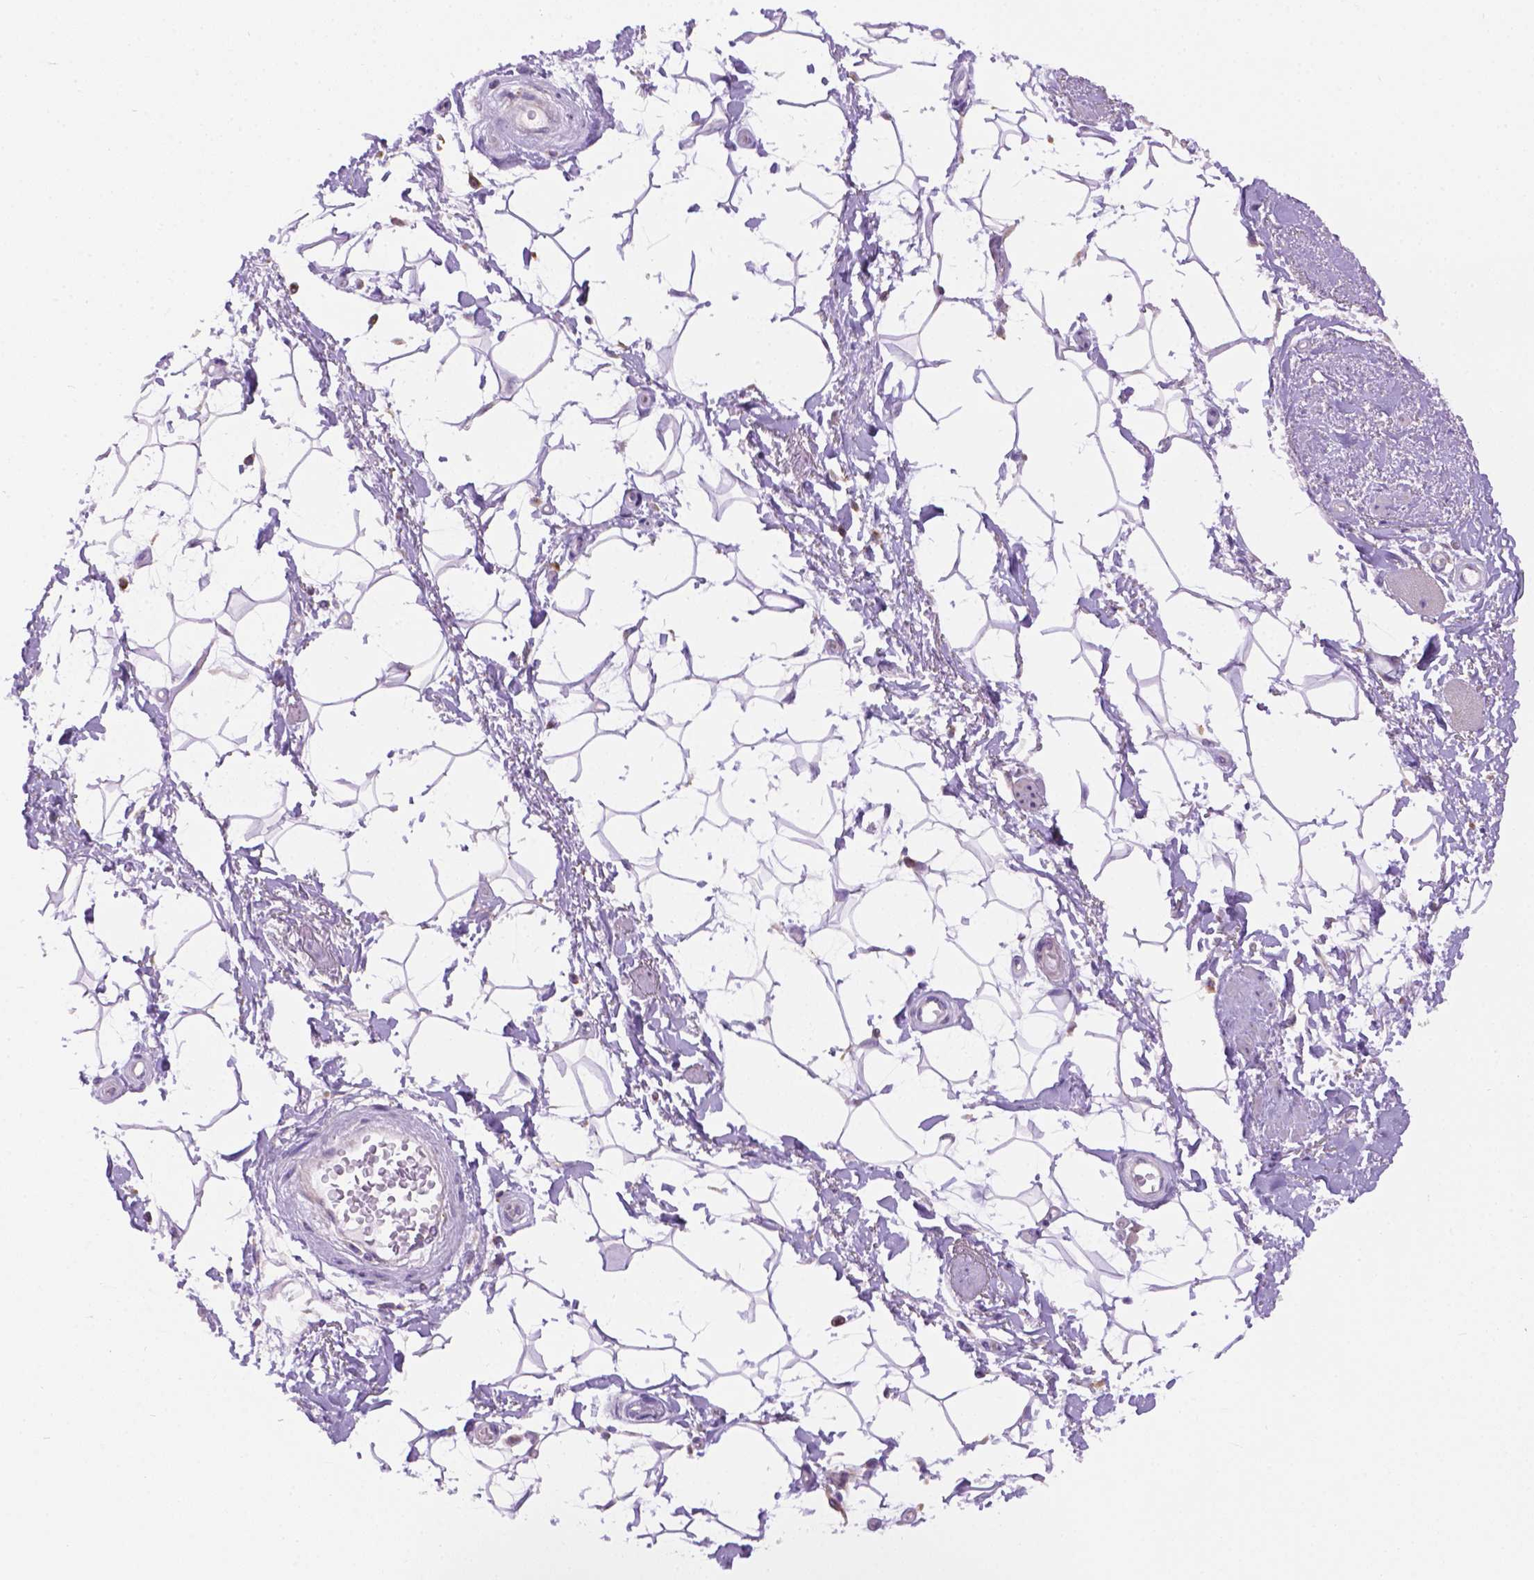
{"staining": {"intensity": "negative", "quantity": "none", "location": "none"}, "tissue": "adipose tissue", "cell_type": "Adipocytes", "image_type": "normal", "snomed": [{"axis": "morphology", "description": "Normal tissue, NOS"}, {"axis": "topography", "description": "Anal"}, {"axis": "topography", "description": "Peripheral nerve tissue"}], "caption": "High power microscopy photomicrograph of an immunohistochemistry micrograph of benign adipose tissue, revealing no significant expression in adipocytes. Brightfield microscopy of immunohistochemistry (IHC) stained with DAB (brown) and hematoxylin (blue), captured at high magnification.", "gene": "CDH7", "patient": {"sex": "male", "age": 51}}